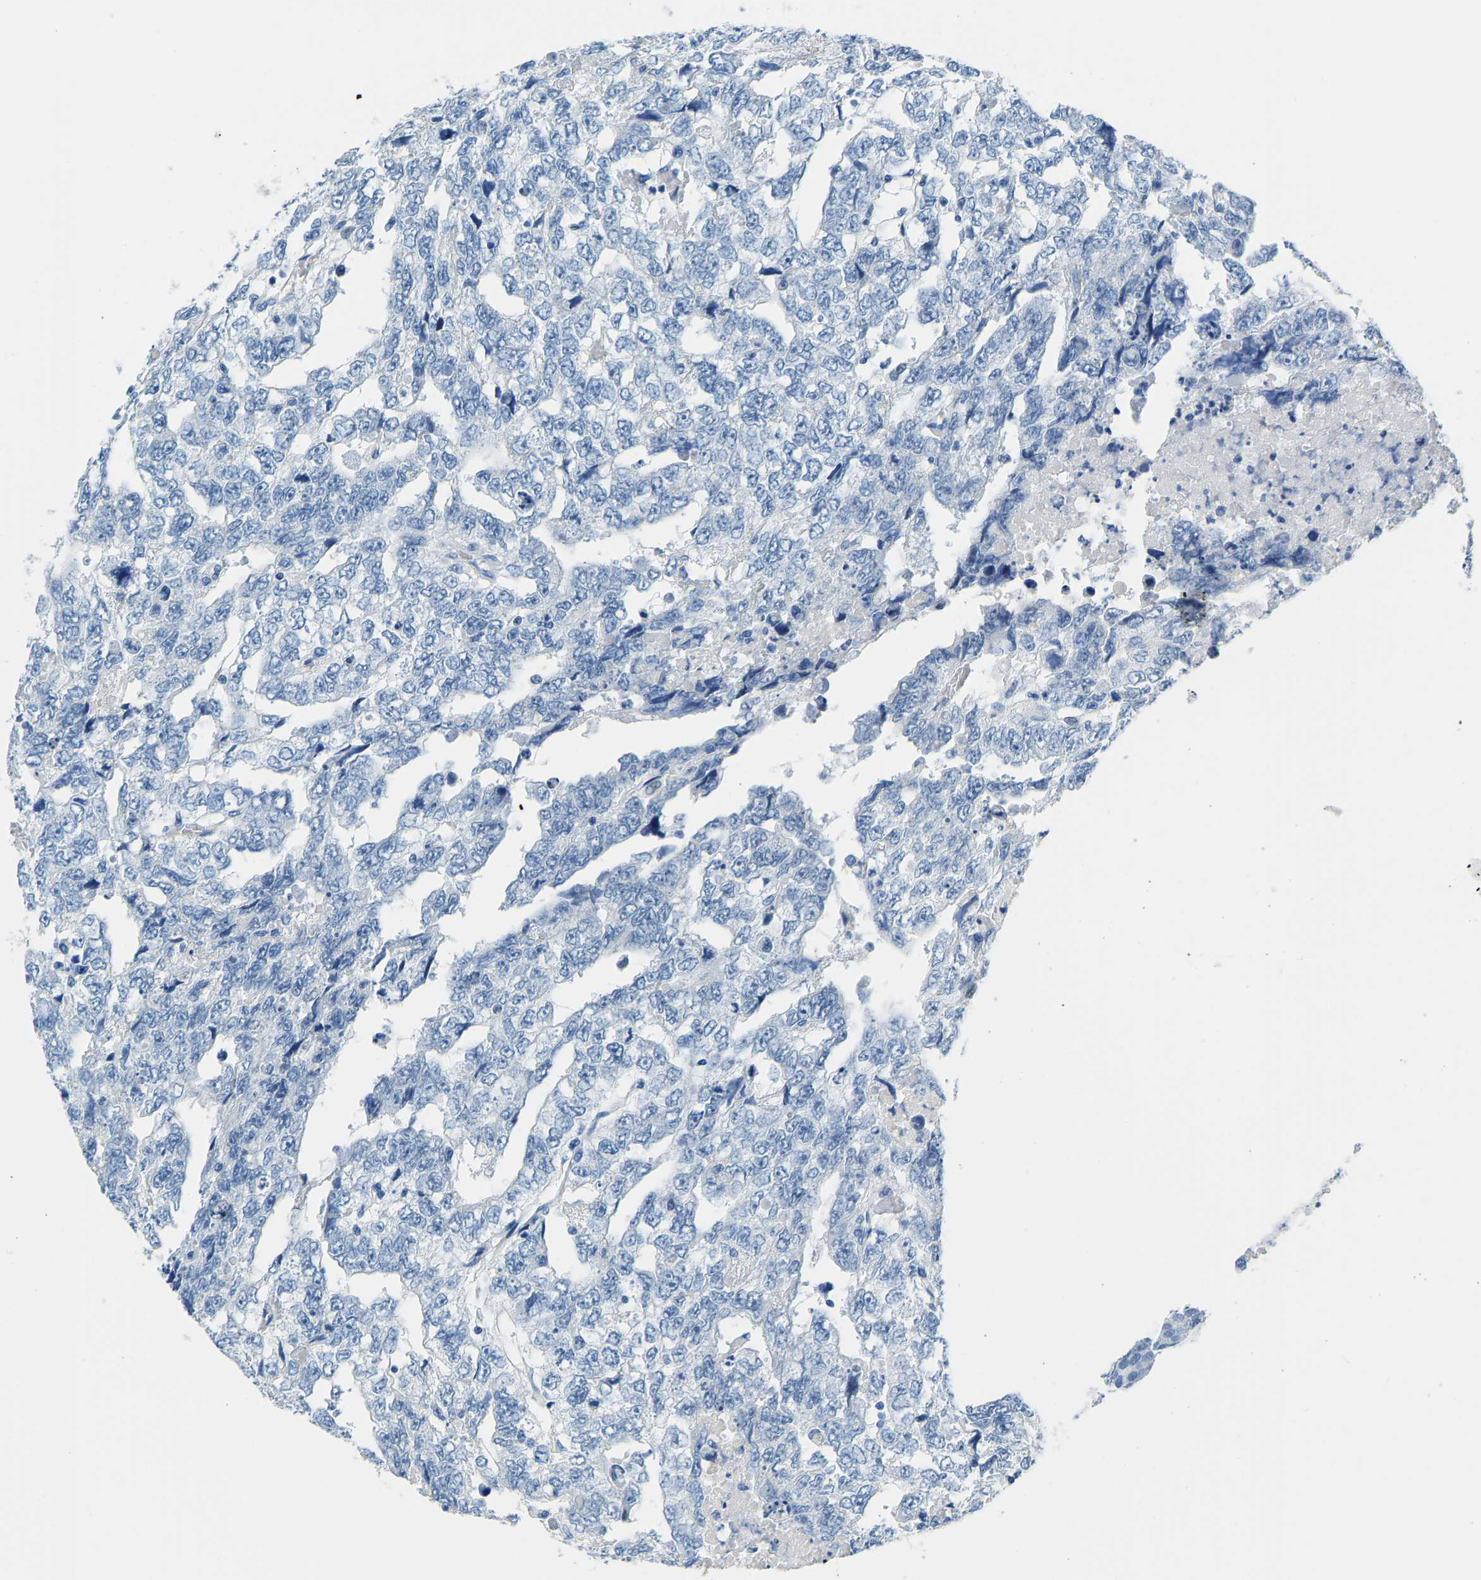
{"staining": {"intensity": "negative", "quantity": "none", "location": "none"}, "tissue": "testis cancer", "cell_type": "Tumor cells", "image_type": "cancer", "snomed": [{"axis": "morphology", "description": "Carcinoma, Embryonal, NOS"}, {"axis": "topography", "description": "Testis"}], "caption": "There is no significant staining in tumor cells of testis cancer.", "gene": "SERPINB3", "patient": {"sex": "male", "age": 36}}